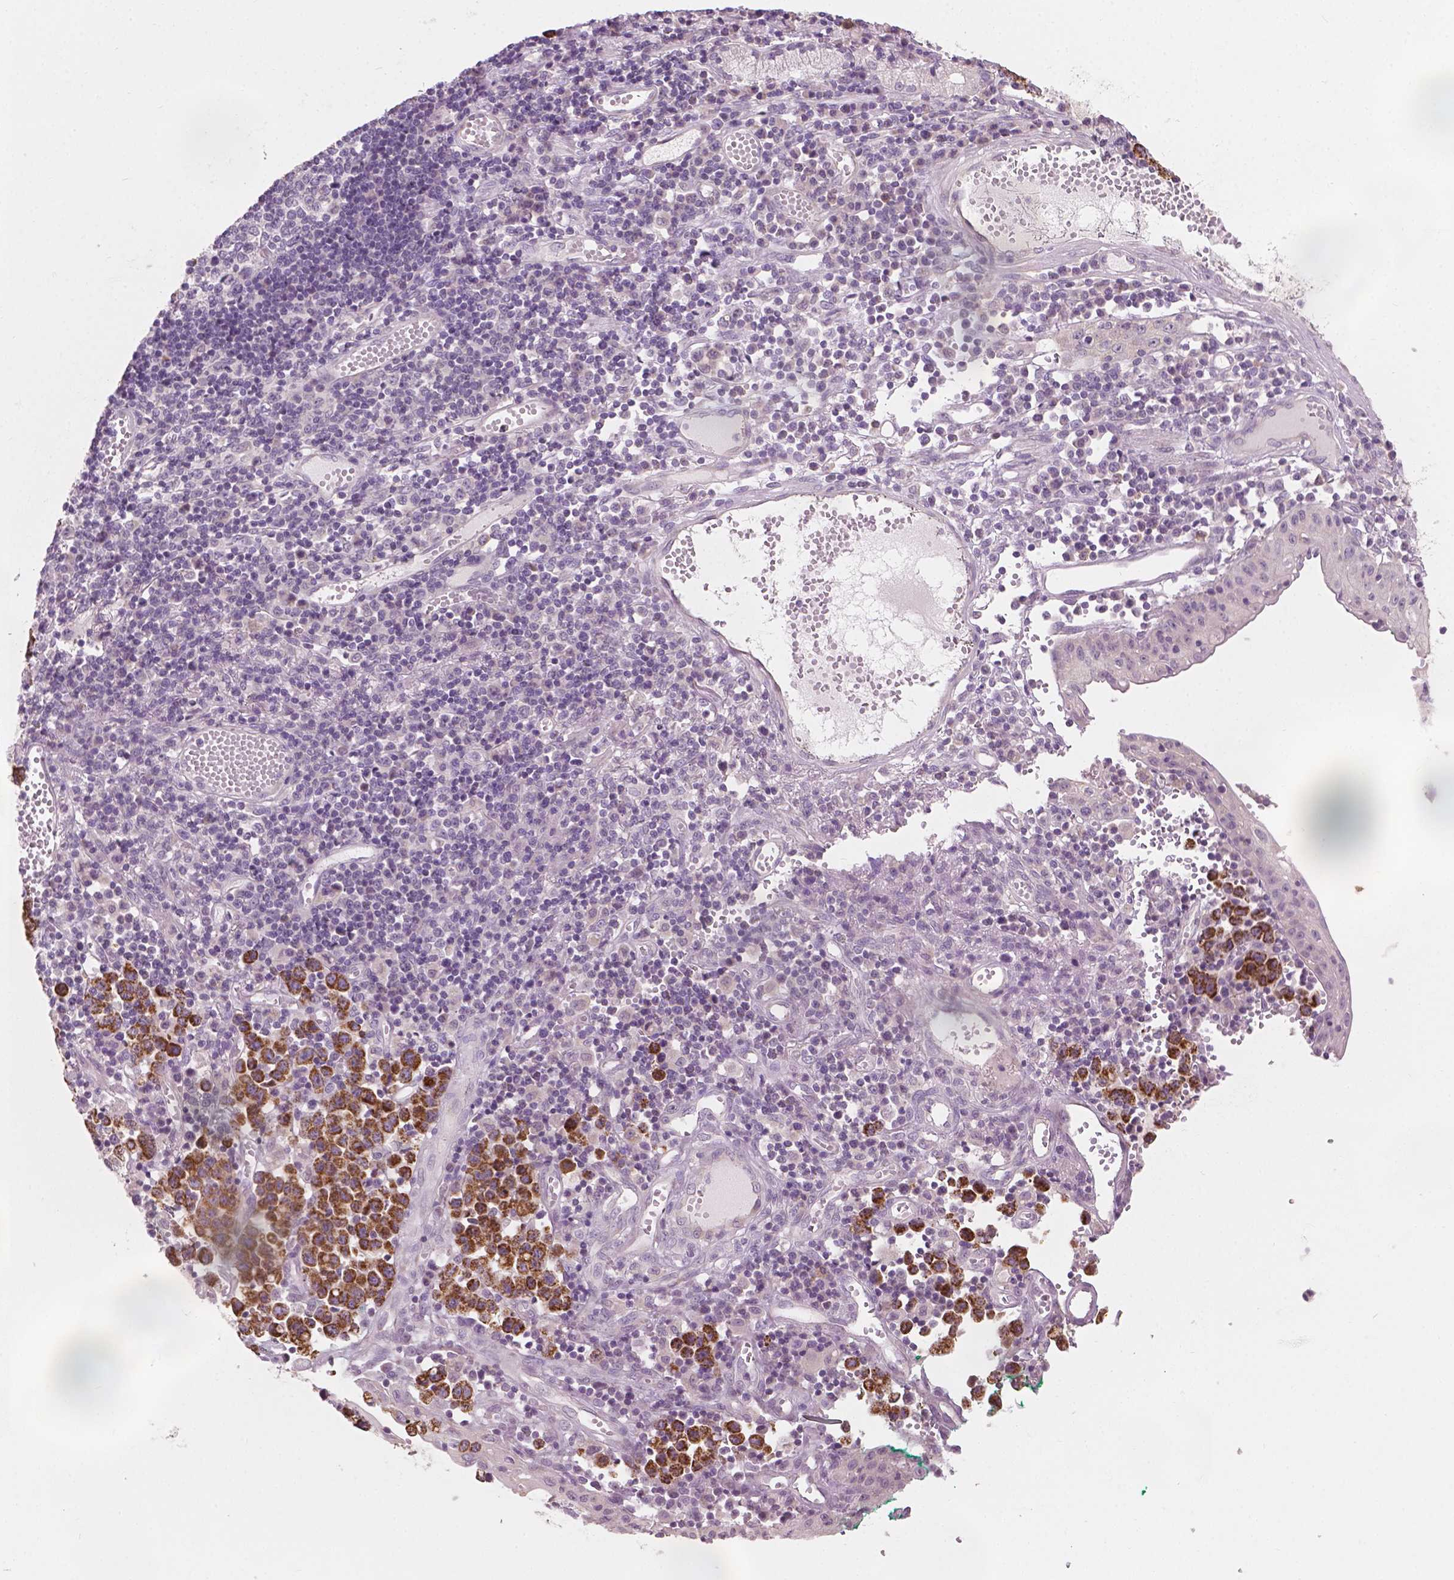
{"staining": {"intensity": "strong", "quantity": "25%-75%", "location": "cytoplasmic/membranous"}, "tissue": "stomach cancer", "cell_type": "Tumor cells", "image_type": "cancer", "snomed": [{"axis": "morphology", "description": "Adenocarcinoma, NOS"}, {"axis": "topography", "description": "Stomach, upper"}], "caption": "Immunohistochemical staining of human stomach cancer exhibits strong cytoplasmic/membranous protein staining in approximately 25%-75% of tumor cells.", "gene": "CFAP126", "patient": {"sex": "male", "age": 69}}